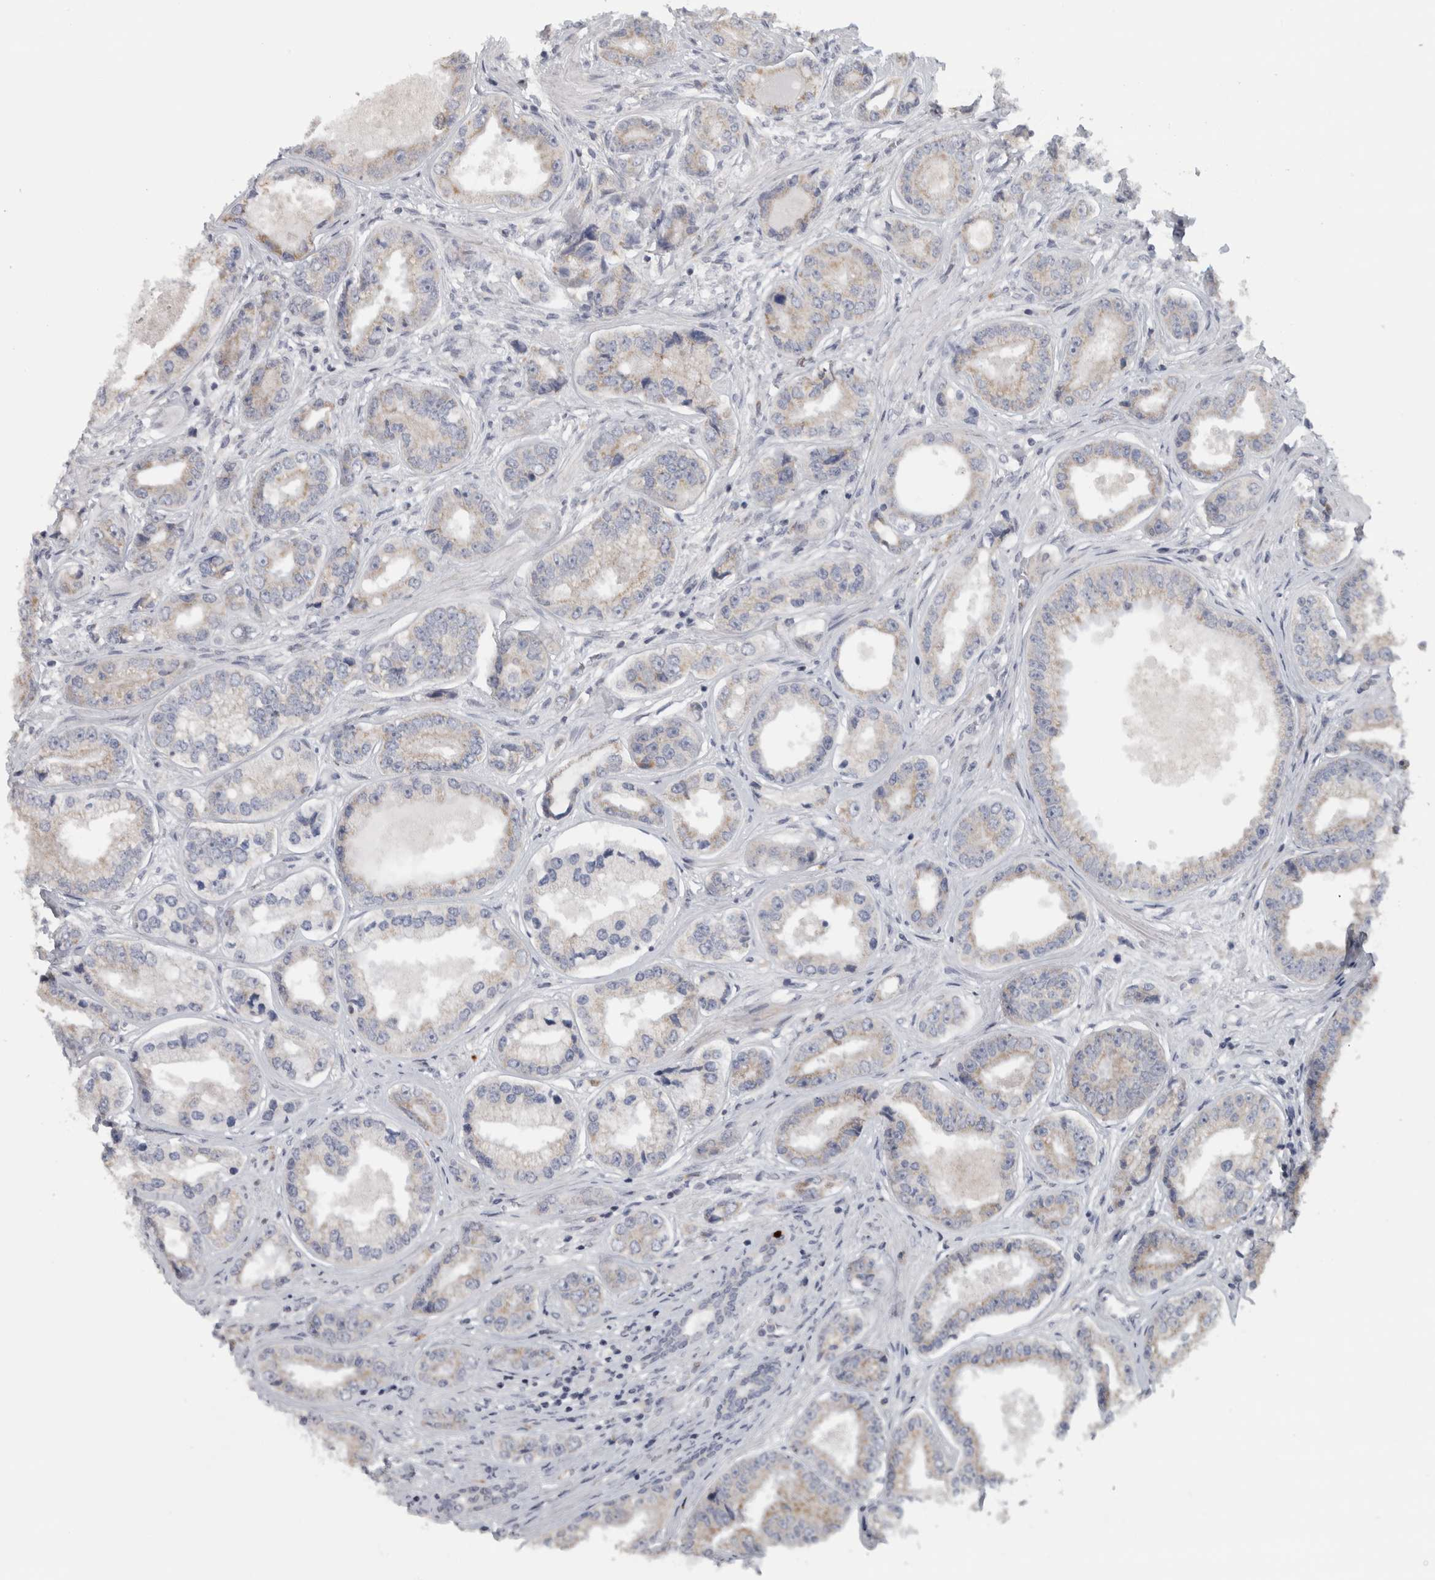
{"staining": {"intensity": "negative", "quantity": "none", "location": "none"}, "tissue": "prostate cancer", "cell_type": "Tumor cells", "image_type": "cancer", "snomed": [{"axis": "morphology", "description": "Adenocarcinoma, High grade"}, {"axis": "topography", "description": "Prostate"}], "caption": "The photomicrograph exhibits no significant positivity in tumor cells of prostate cancer (high-grade adenocarcinoma).", "gene": "PTPRN2", "patient": {"sex": "male", "age": 61}}